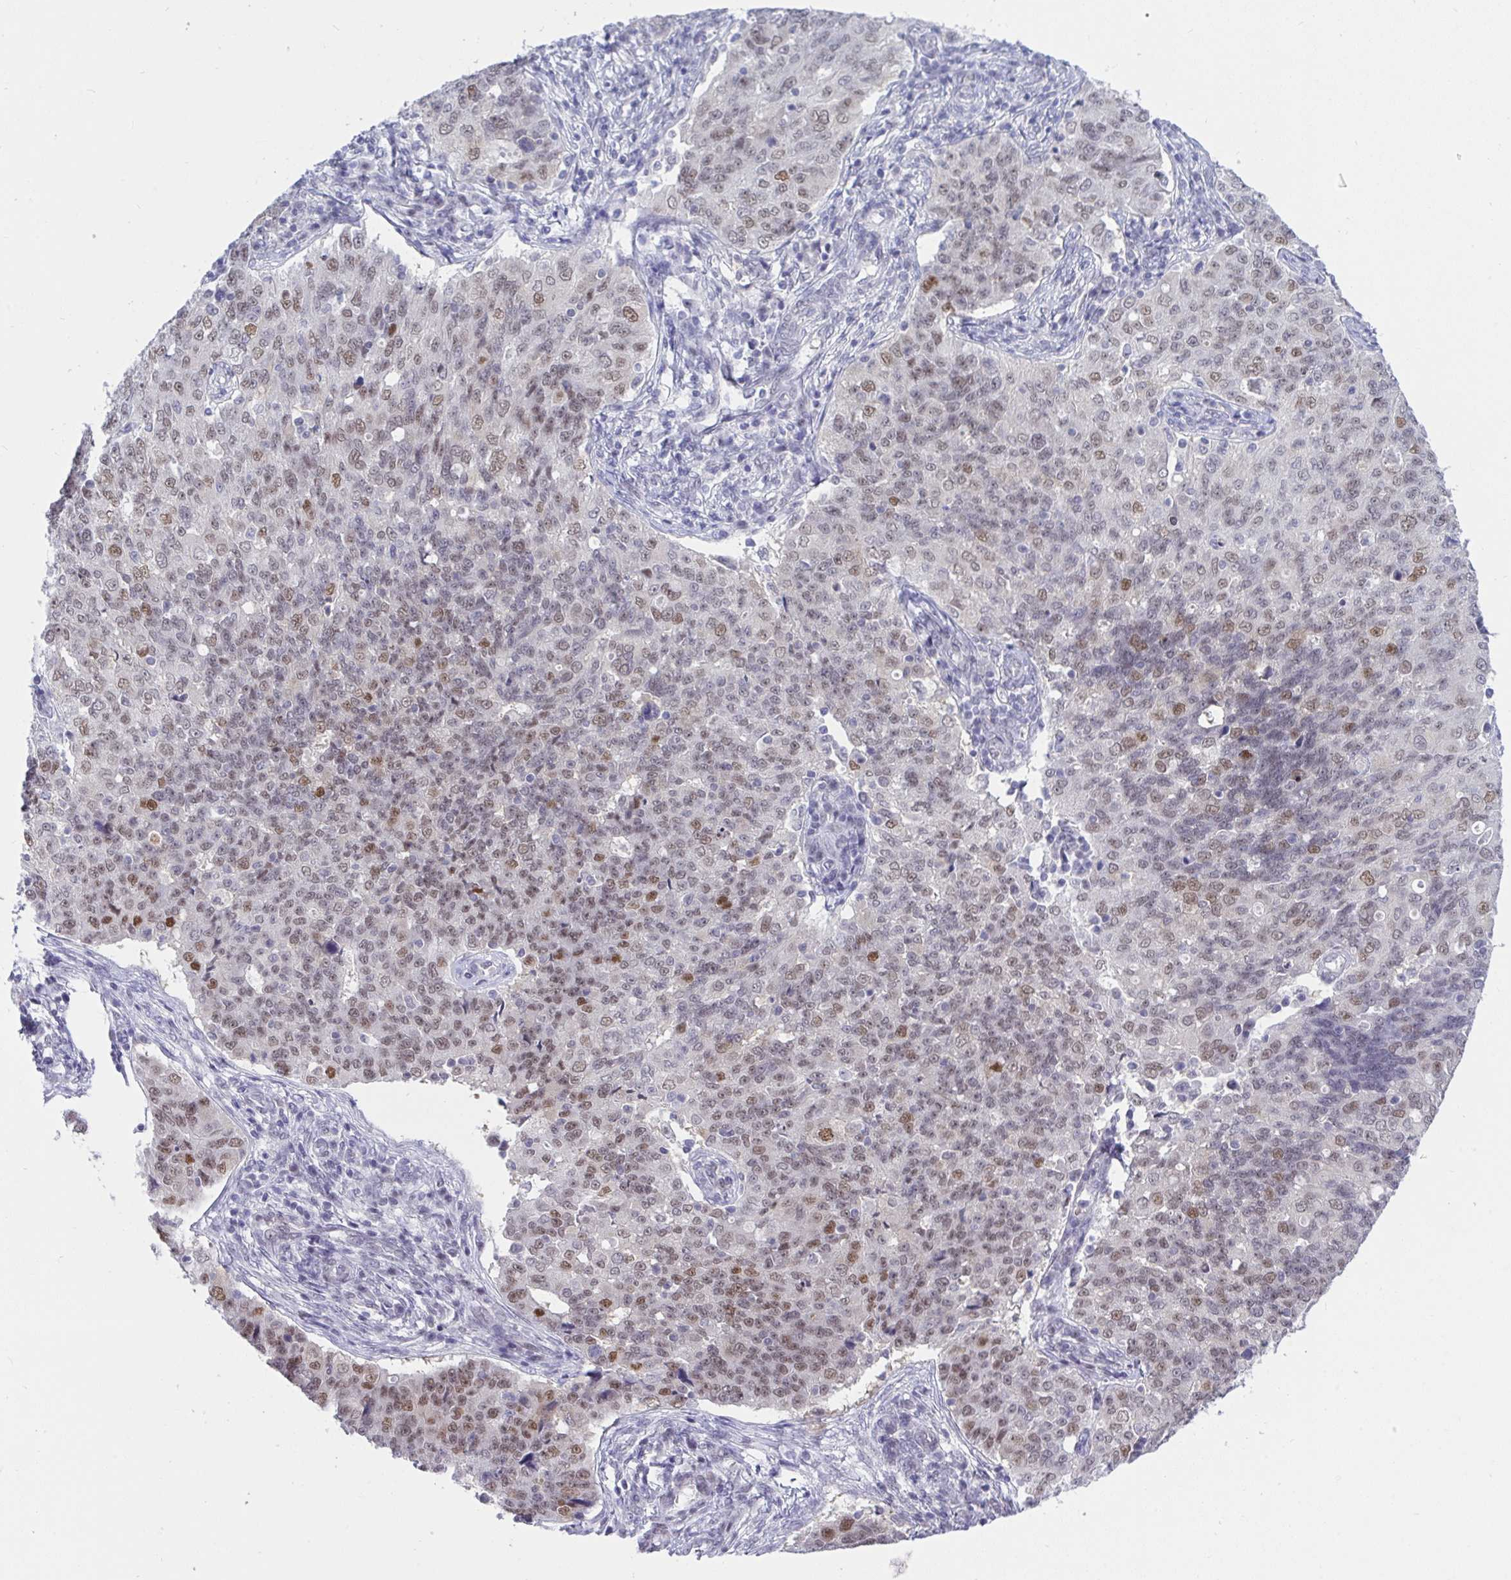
{"staining": {"intensity": "weak", "quantity": "25%-75%", "location": "nuclear"}, "tissue": "endometrial cancer", "cell_type": "Tumor cells", "image_type": "cancer", "snomed": [{"axis": "morphology", "description": "Adenocarcinoma, NOS"}, {"axis": "topography", "description": "Endometrium"}], "caption": "Brown immunohistochemical staining in human endometrial cancer (adenocarcinoma) exhibits weak nuclear staining in about 25%-75% of tumor cells.", "gene": "THOP1", "patient": {"sex": "female", "age": 43}}